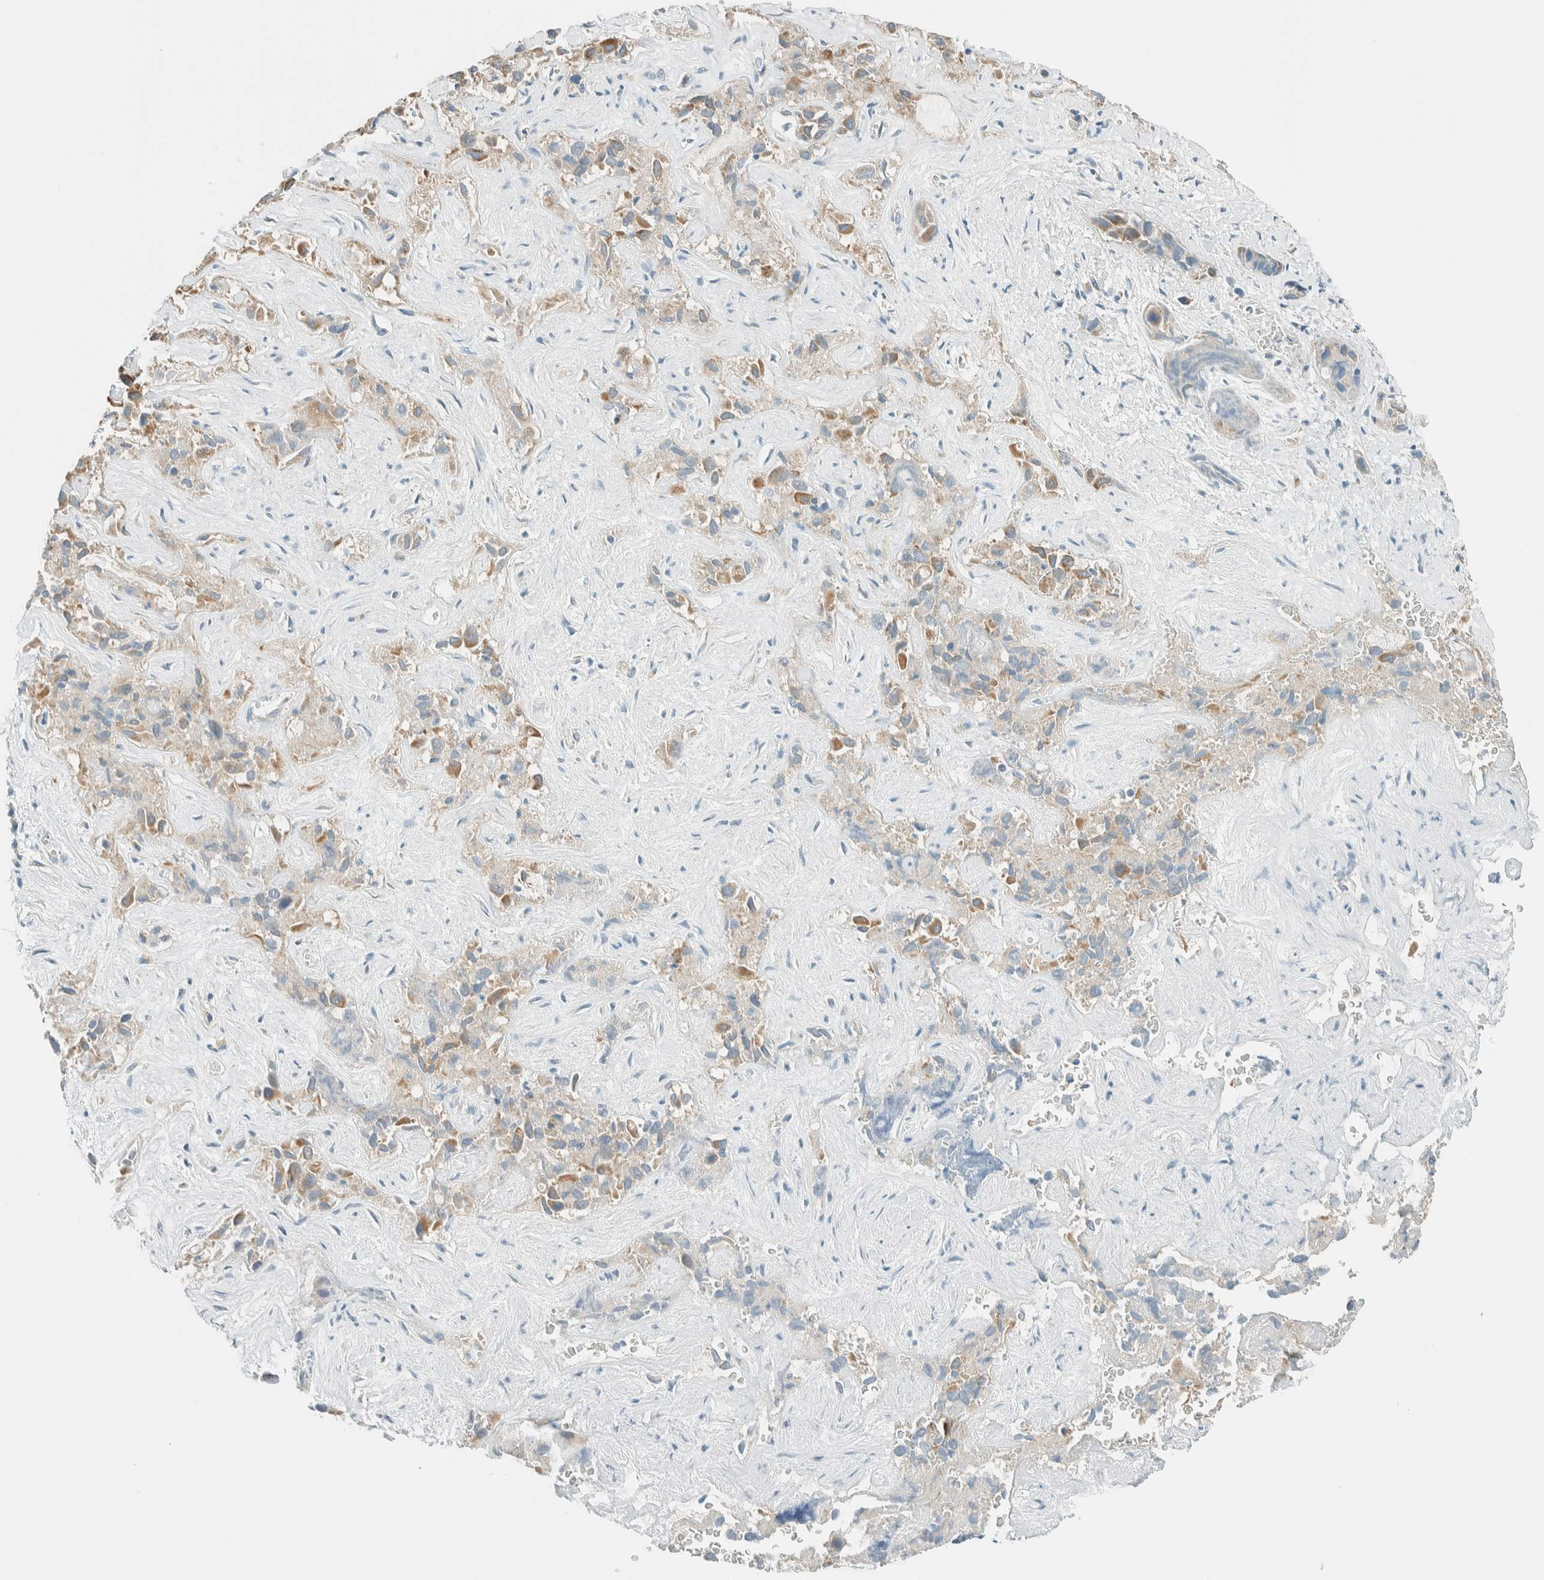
{"staining": {"intensity": "weak", "quantity": ">75%", "location": "cytoplasmic/membranous"}, "tissue": "liver cancer", "cell_type": "Tumor cells", "image_type": "cancer", "snomed": [{"axis": "morphology", "description": "Cholangiocarcinoma"}, {"axis": "topography", "description": "Liver"}], "caption": "Immunohistochemical staining of human liver cancer (cholangiocarcinoma) reveals low levels of weak cytoplasmic/membranous staining in approximately >75% of tumor cells.", "gene": "ALDH7A1", "patient": {"sex": "female", "age": 52}}